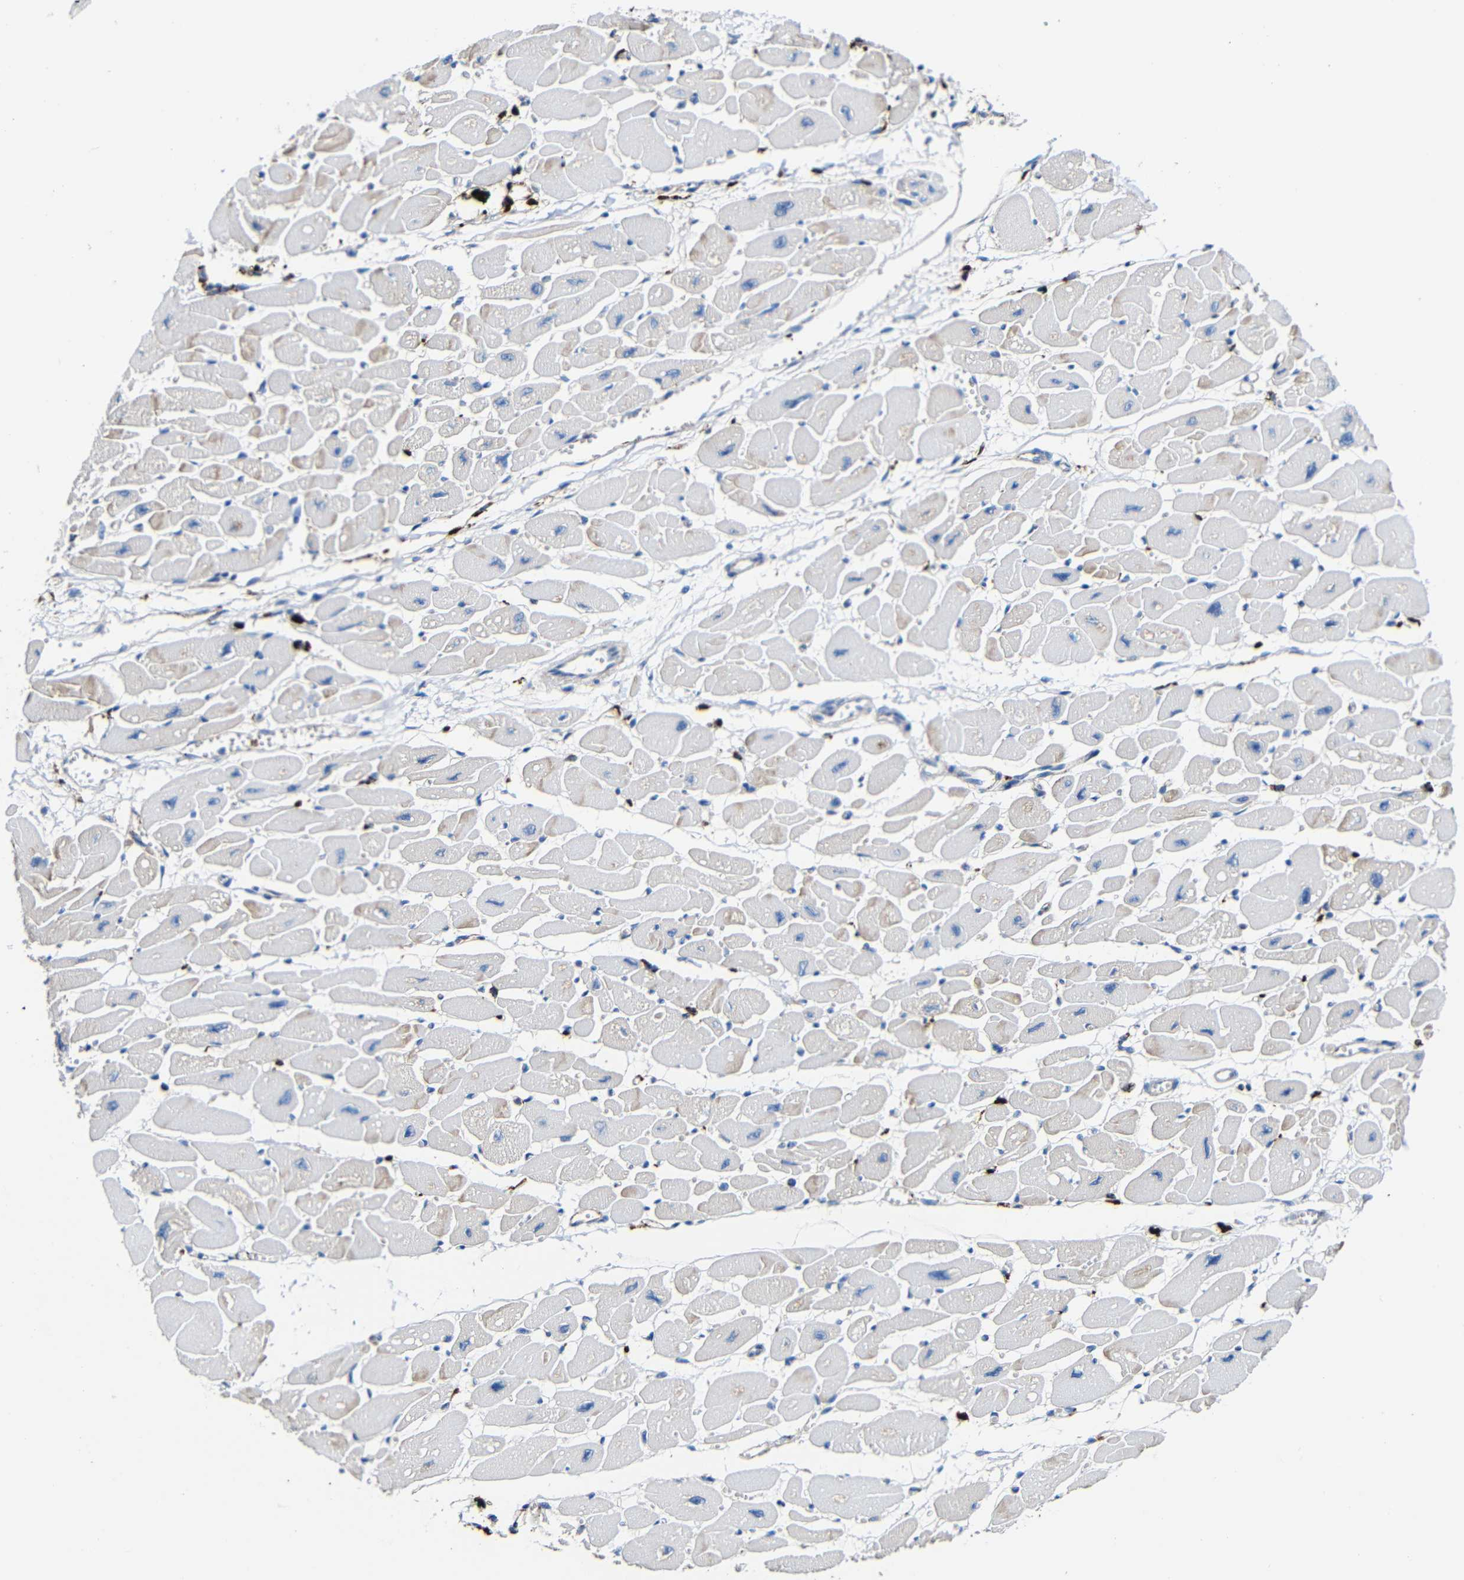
{"staining": {"intensity": "weak", "quantity": "25%-75%", "location": "cytoplasmic/membranous"}, "tissue": "heart muscle", "cell_type": "Cardiomyocytes", "image_type": "normal", "snomed": [{"axis": "morphology", "description": "Normal tissue, NOS"}, {"axis": "topography", "description": "Heart"}], "caption": "Heart muscle stained with DAB (3,3'-diaminobenzidine) IHC shows low levels of weak cytoplasmic/membranous staining in approximately 25%-75% of cardiomyocytes. Nuclei are stained in blue.", "gene": "HLA", "patient": {"sex": "female", "age": 54}}